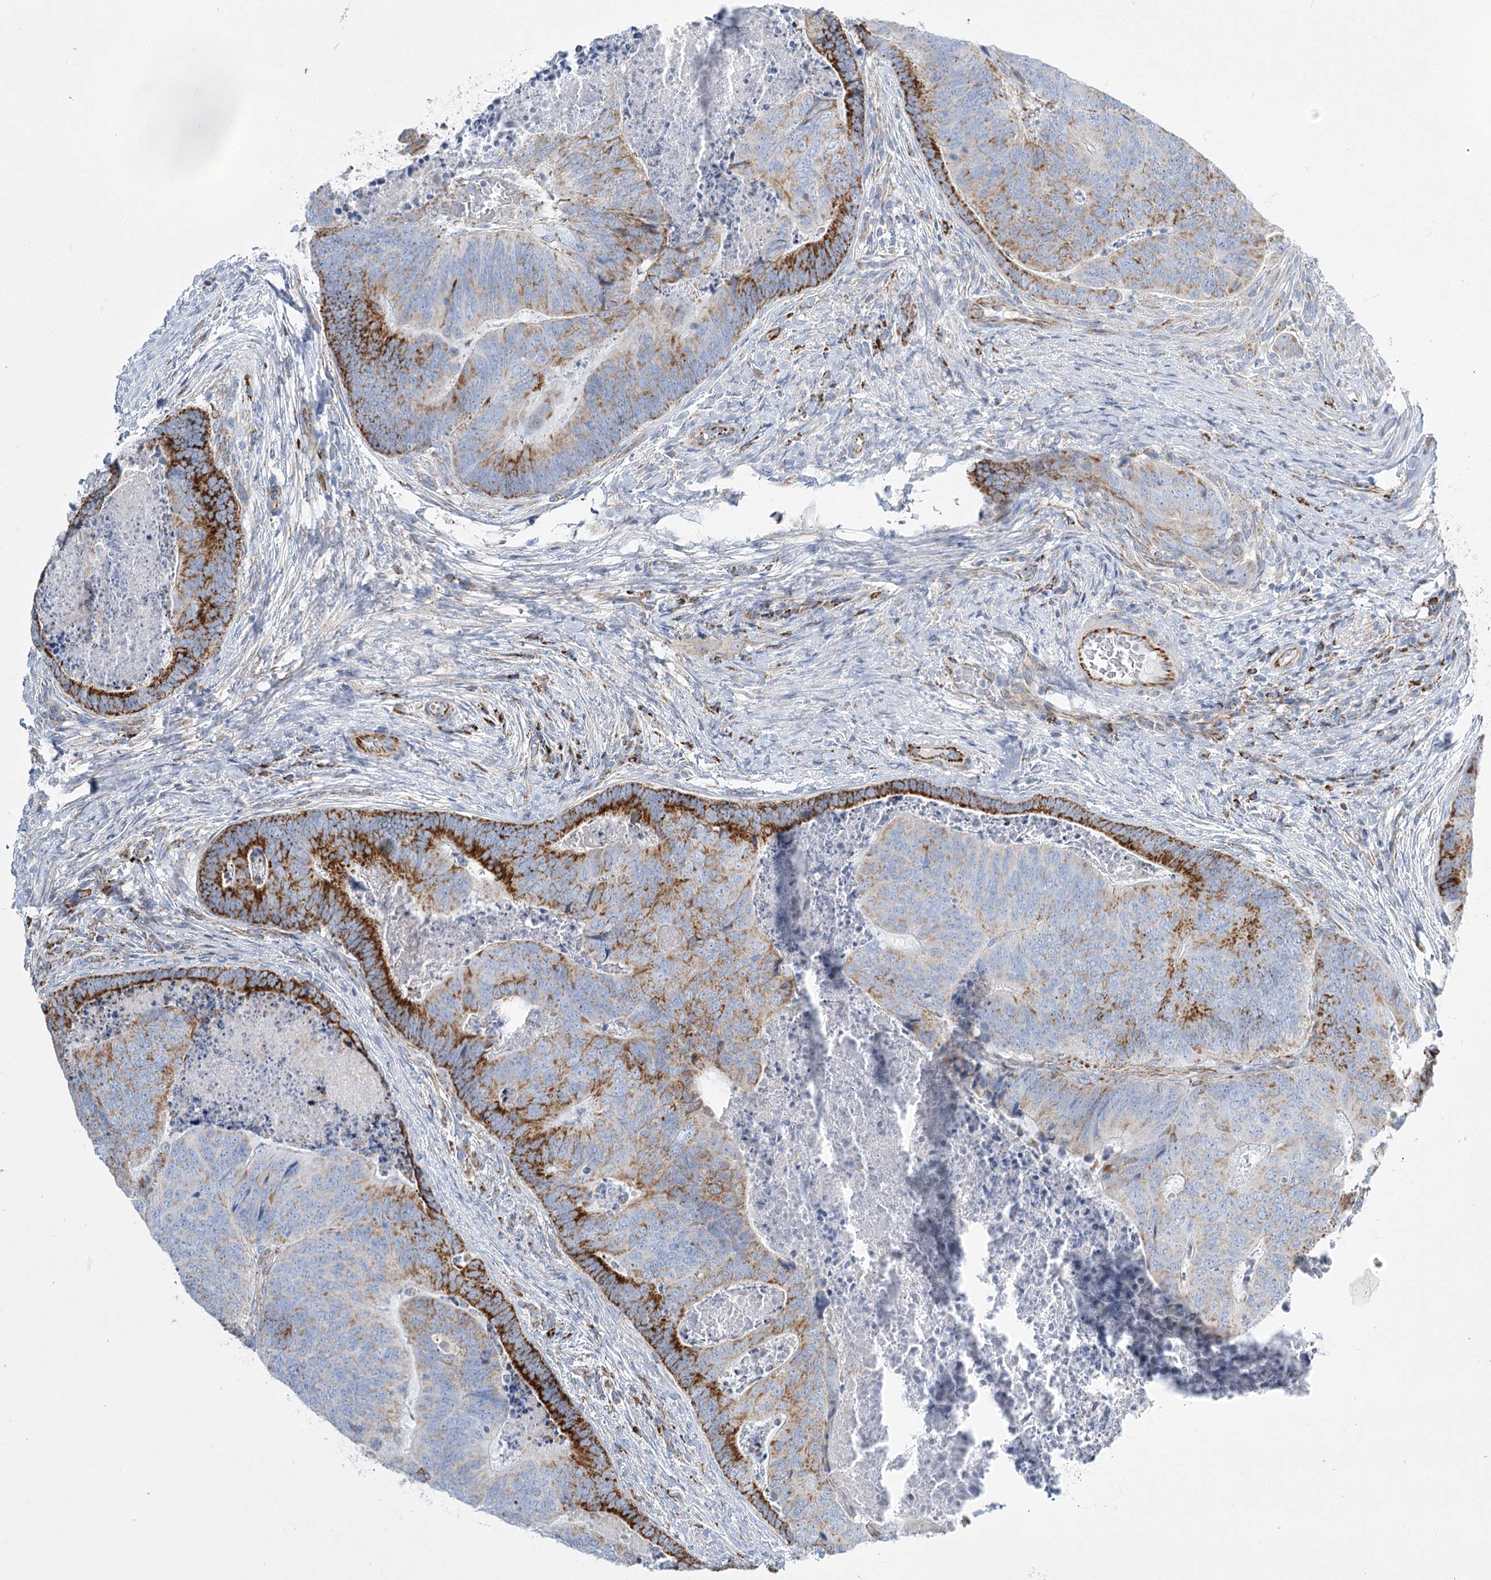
{"staining": {"intensity": "moderate", "quantity": "25%-75%", "location": "cytoplasmic/membranous"}, "tissue": "colorectal cancer", "cell_type": "Tumor cells", "image_type": "cancer", "snomed": [{"axis": "morphology", "description": "Adenocarcinoma, NOS"}, {"axis": "topography", "description": "Colon"}], "caption": "Colorectal cancer stained for a protein (brown) shows moderate cytoplasmic/membranous positive expression in about 25%-75% of tumor cells.", "gene": "DHTKD1", "patient": {"sex": "female", "age": 67}}